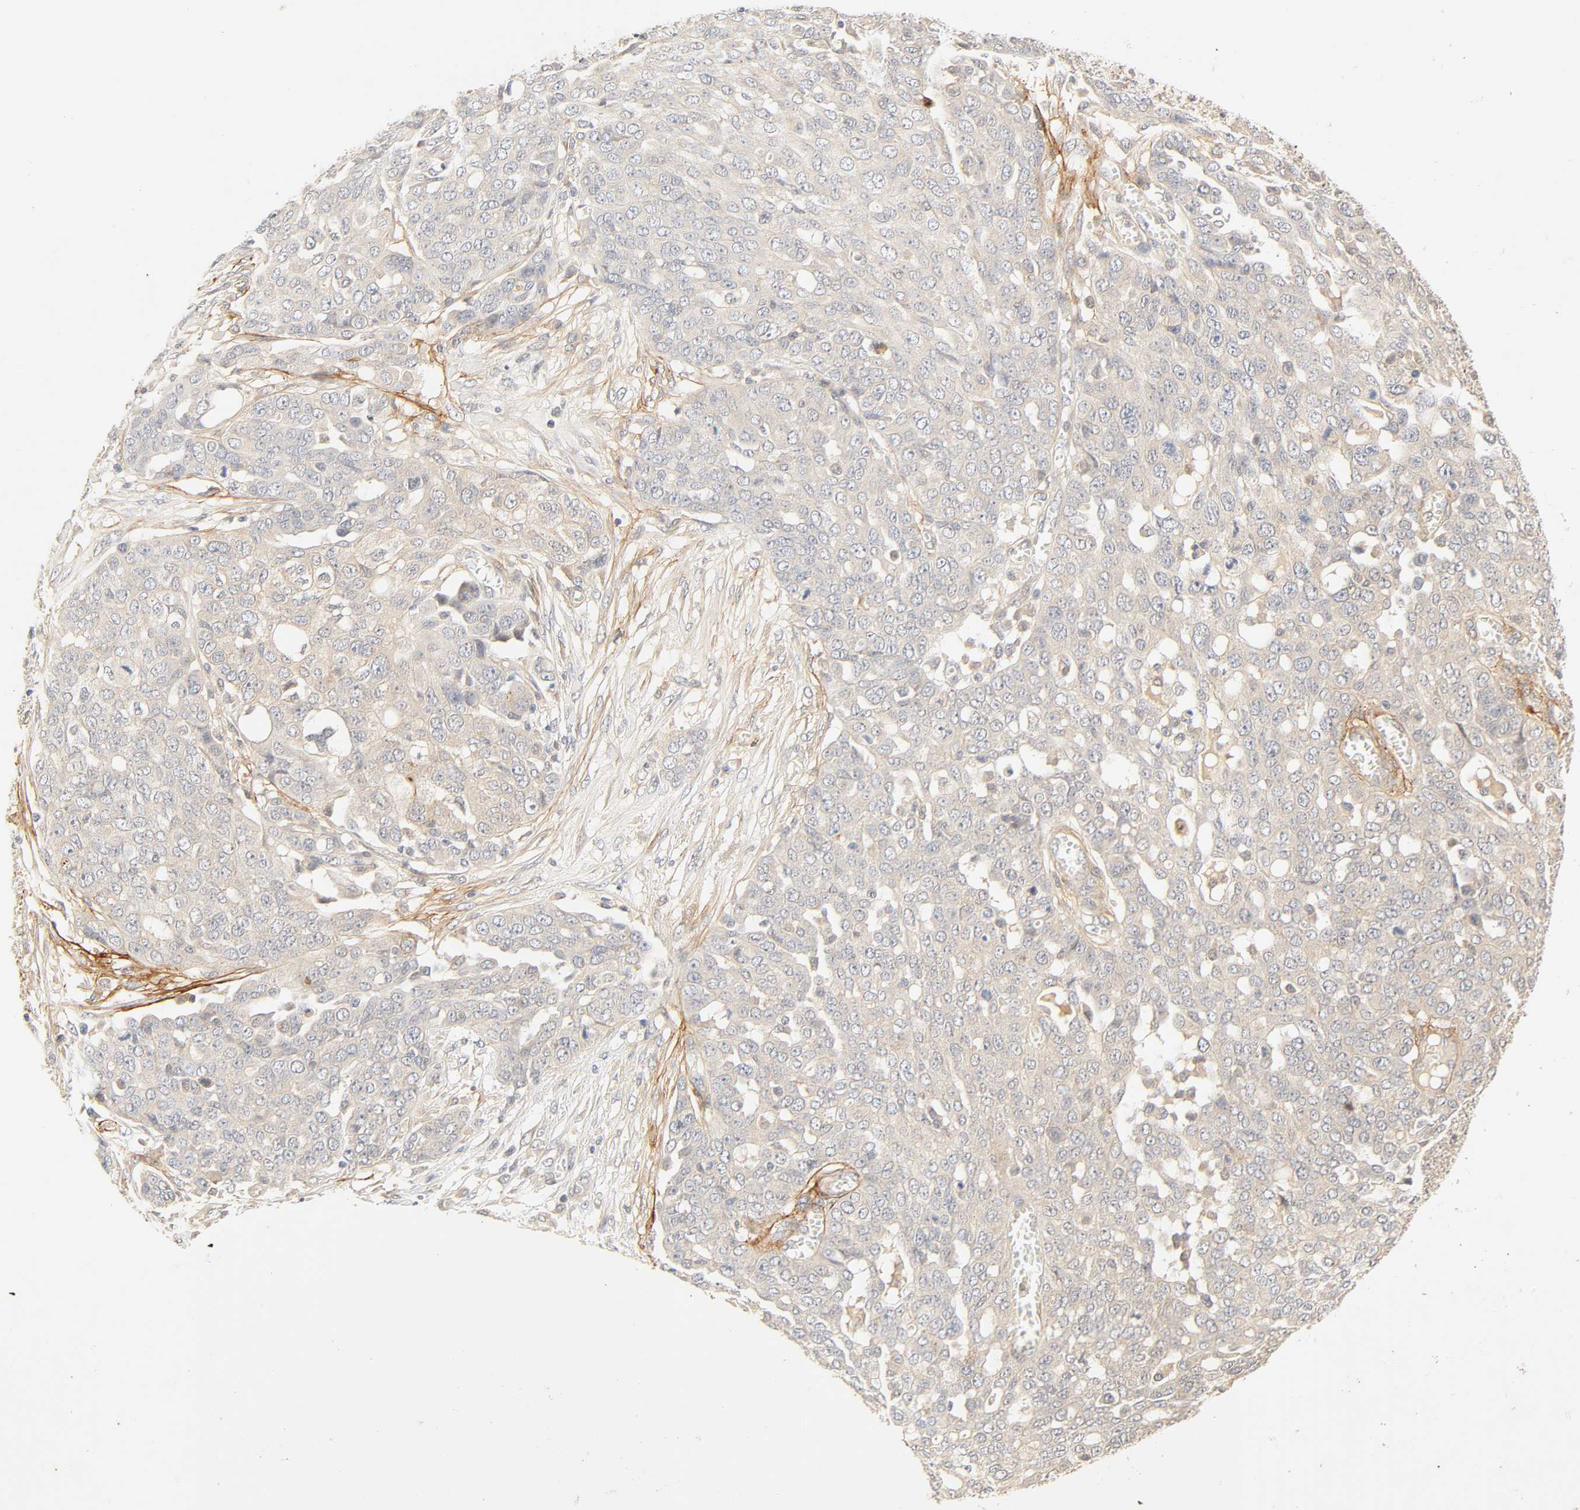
{"staining": {"intensity": "negative", "quantity": "none", "location": "none"}, "tissue": "ovarian cancer", "cell_type": "Tumor cells", "image_type": "cancer", "snomed": [{"axis": "morphology", "description": "Cystadenocarcinoma, serous, NOS"}, {"axis": "topography", "description": "Soft tissue"}, {"axis": "topography", "description": "Ovary"}], "caption": "High power microscopy histopathology image of an immunohistochemistry (IHC) photomicrograph of ovarian cancer (serous cystadenocarcinoma), revealing no significant staining in tumor cells.", "gene": "CACNA1G", "patient": {"sex": "female", "age": 57}}